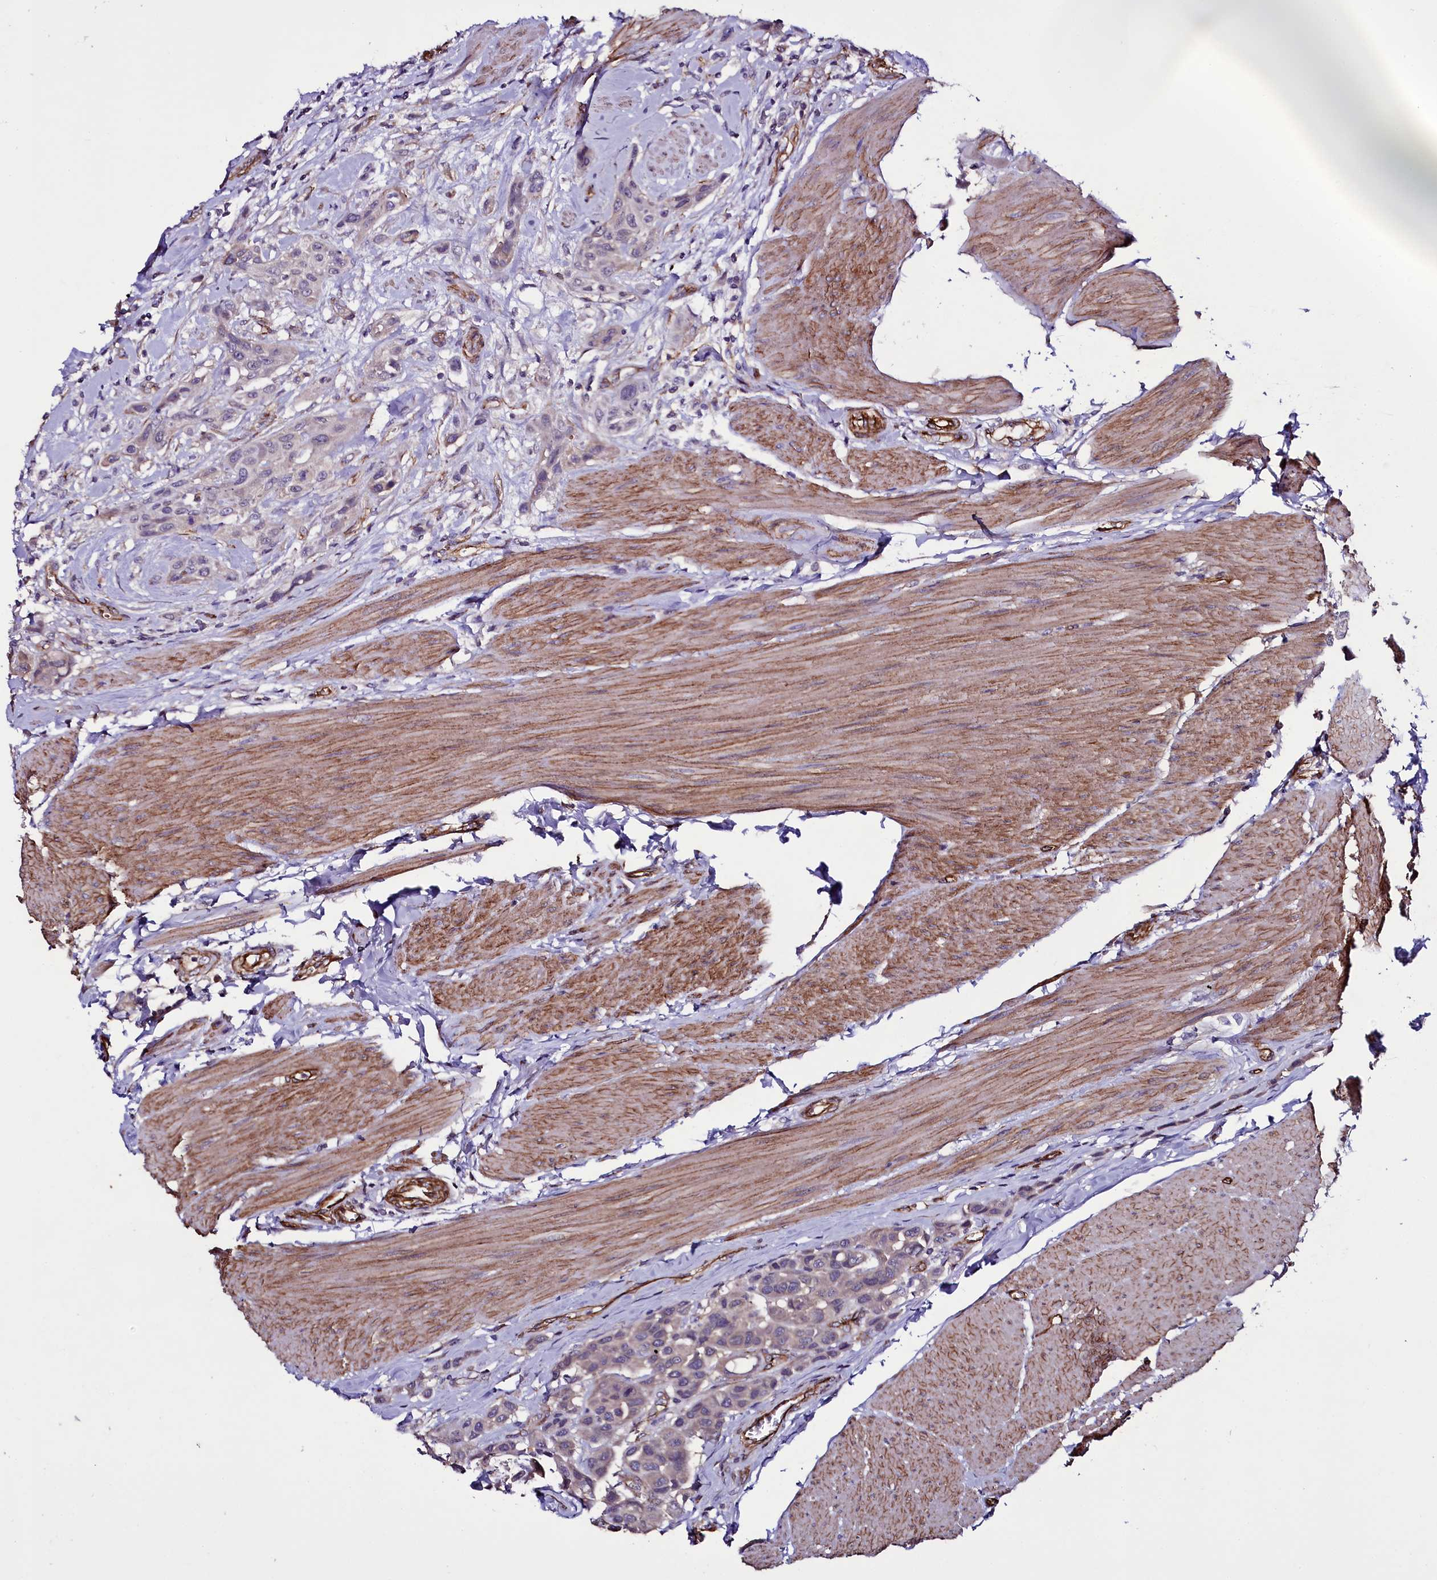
{"staining": {"intensity": "weak", "quantity": "<25%", "location": "cytoplasmic/membranous"}, "tissue": "urothelial cancer", "cell_type": "Tumor cells", "image_type": "cancer", "snomed": [{"axis": "morphology", "description": "Urothelial carcinoma, High grade"}, {"axis": "topography", "description": "Urinary bladder"}], "caption": "Histopathology image shows no significant protein expression in tumor cells of urothelial cancer.", "gene": "MEX3C", "patient": {"sex": "male", "age": 50}}